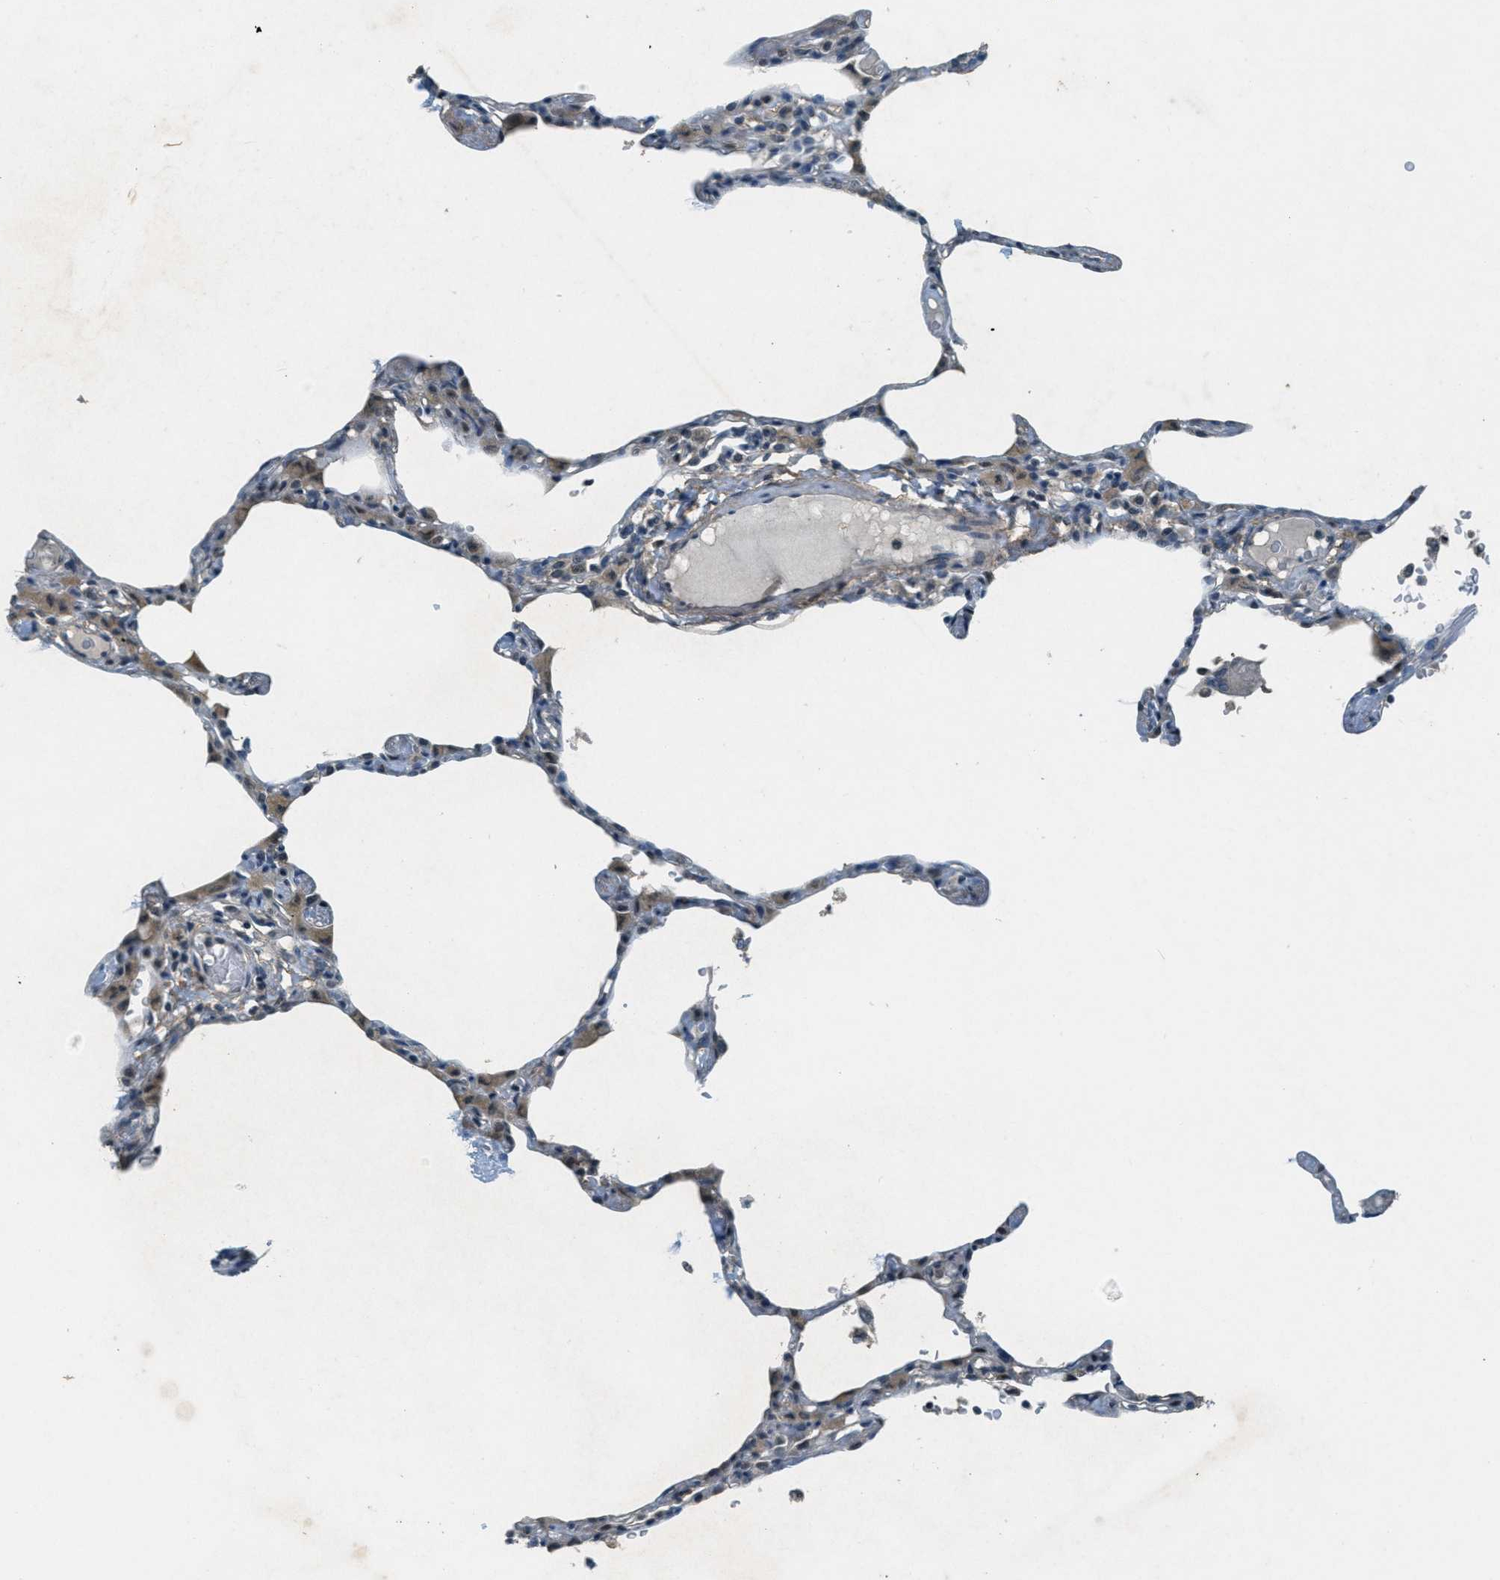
{"staining": {"intensity": "weak", "quantity": "<25%", "location": "cytoplasmic/membranous"}, "tissue": "lung", "cell_type": "Alveolar cells", "image_type": "normal", "snomed": [{"axis": "morphology", "description": "Normal tissue, NOS"}, {"axis": "topography", "description": "Lung"}], "caption": "Immunohistochemical staining of normal human lung reveals no significant staining in alveolar cells. (DAB (3,3'-diaminobenzidine) immunohistochemistry (IHC), high magnification).", "gene": "TCF20", "patient": {"sex": "female", "age": 49}}